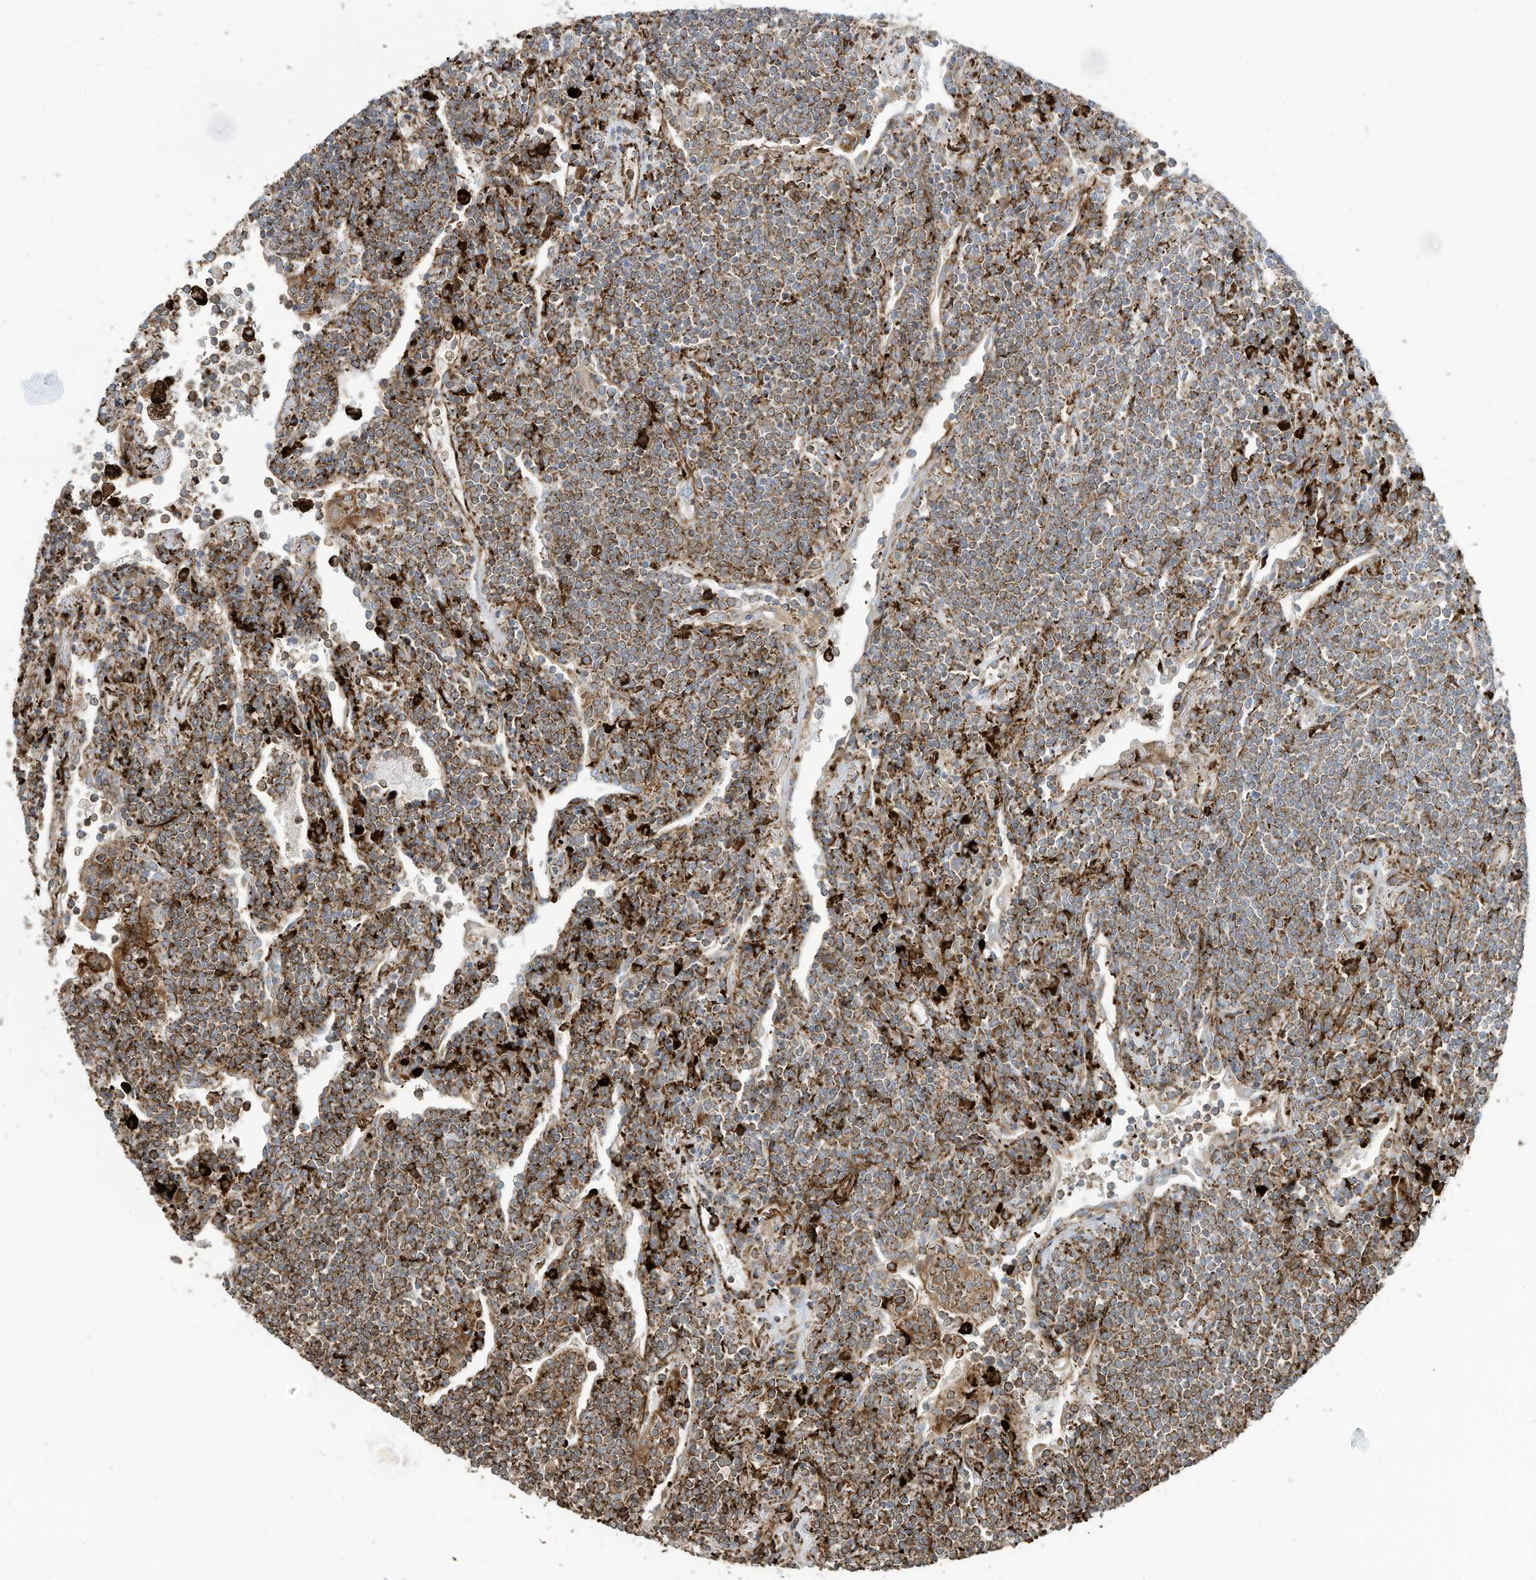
{"staining": {"intensity": "moderate", "quantity": ">75%", "location": "cytoplasmic/membranous"}, "tissue": "lymphoma", "cell_type": "Tumor cells", "image_type": "cancer", "snomed": [{"axis": "morphology", "description": "Malignant lymphoma, non-Hodgkin's type, Low grade"}, {"axis": "topography", "description": "Lung"}], "caption": "Protein positivity by IHC shows moderate cytoplasmic/membranous expression in about >75% of tumor cells in malignant lymphoma, non-Hodgkin's type (low-grade). (DAB (3,3'-diaminobenzidine) = brown stain, brightfield microscopy at high magnification).", "gene": "TRNAU1AP", "patient": {"sex": "female", "age": 71}}